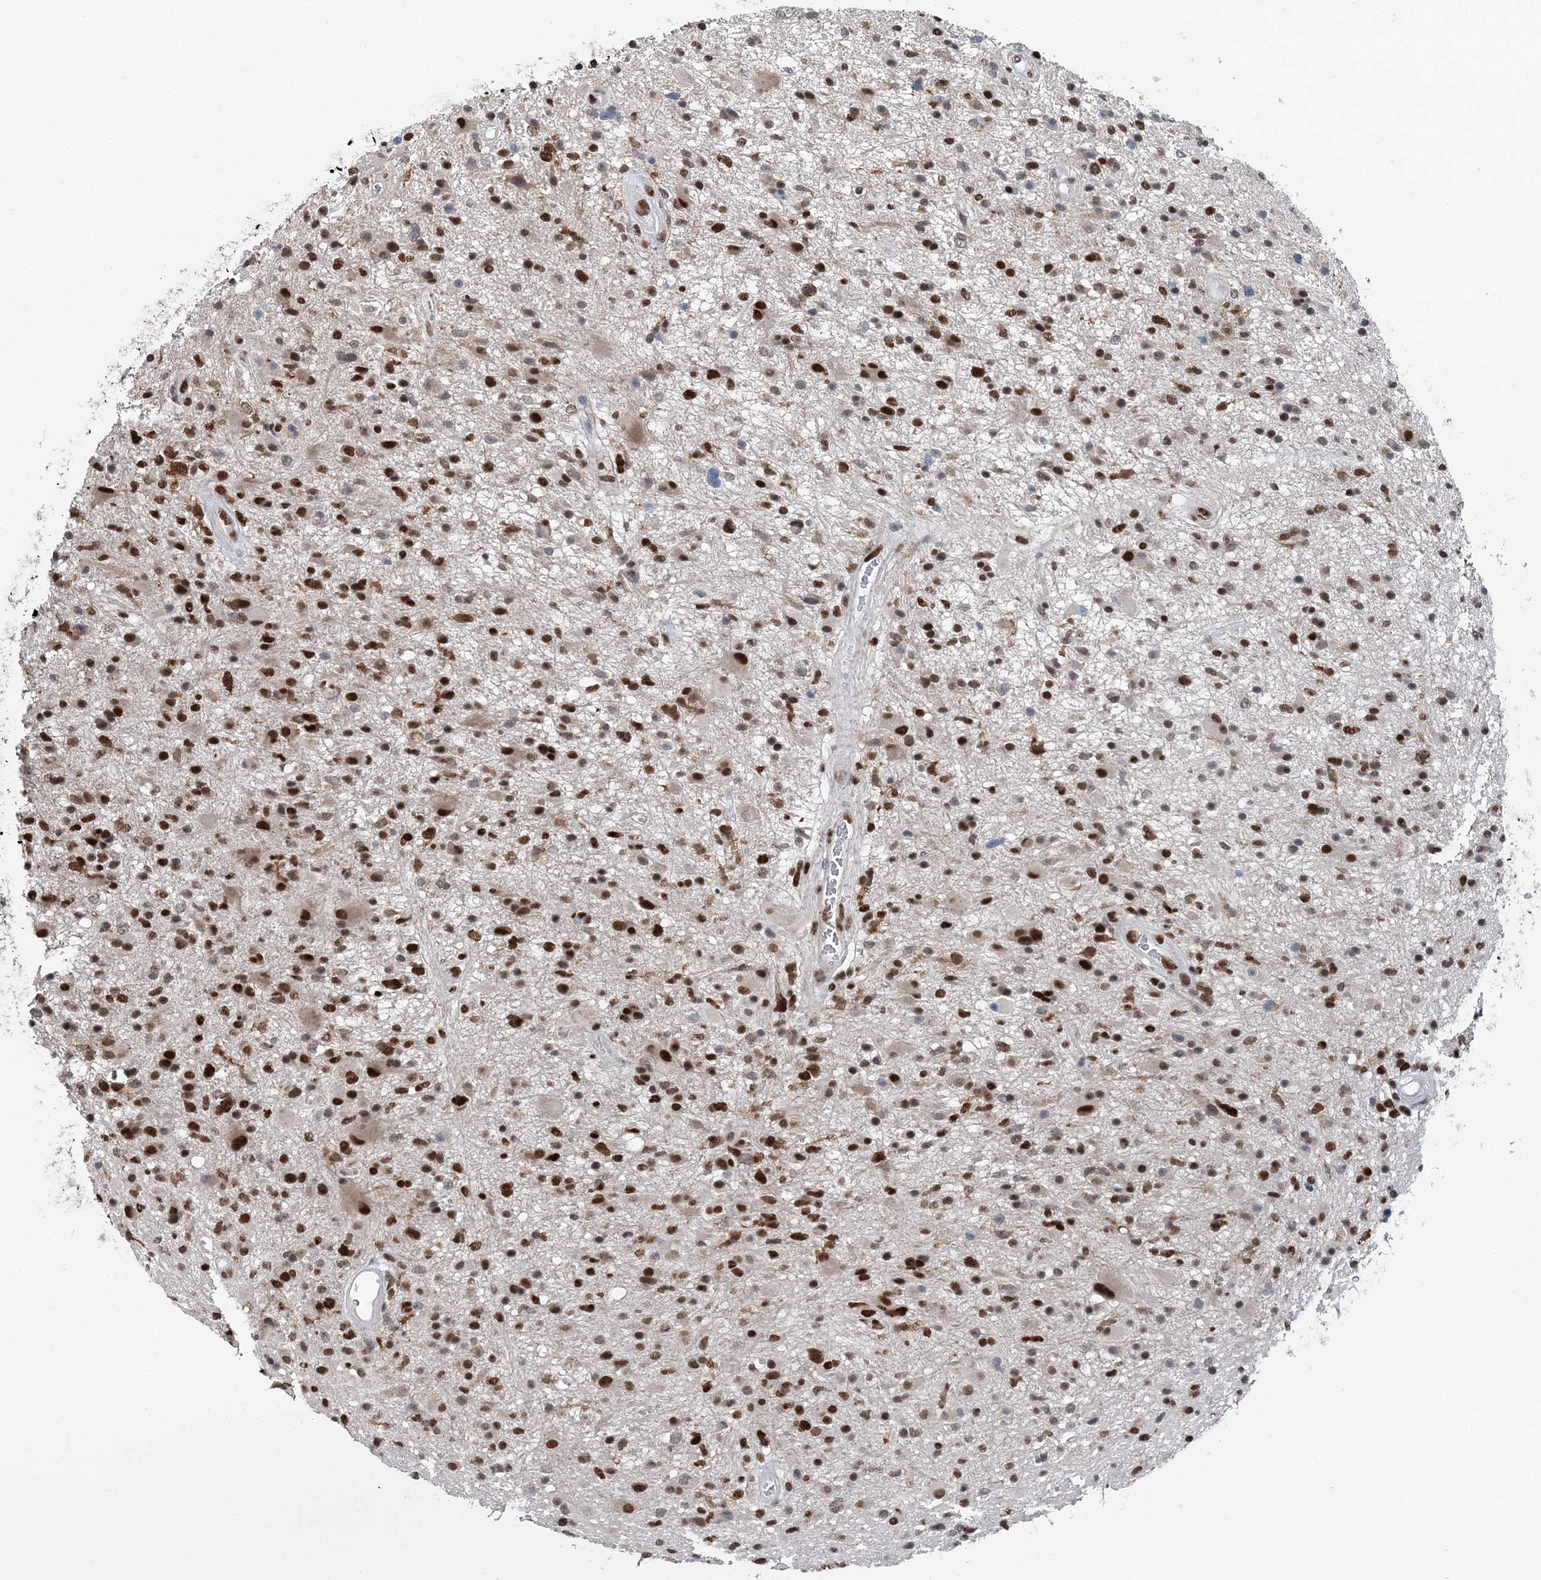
{"staining": {"intensity": "strong", "quantity": ">75%", "location": "nuclear"}, "tissue": "glioma", "cell_type": "Tumor cells", "image_type": "cancer", "snomed": [{"axis": "morphology", "description": "Glioma, malignant, High grade"}, {"axis": "topography", "description": "Brain"}], "caption": "A high-resolution micrograph shows immunohistochemistry (IHC) staining of malignant glioma (high-grade), which exhibits strong nuclear positivity in approximately >75% of tumor cells.", "gene": "HAT1", "patient": {"sex": "male", "age": 33}}